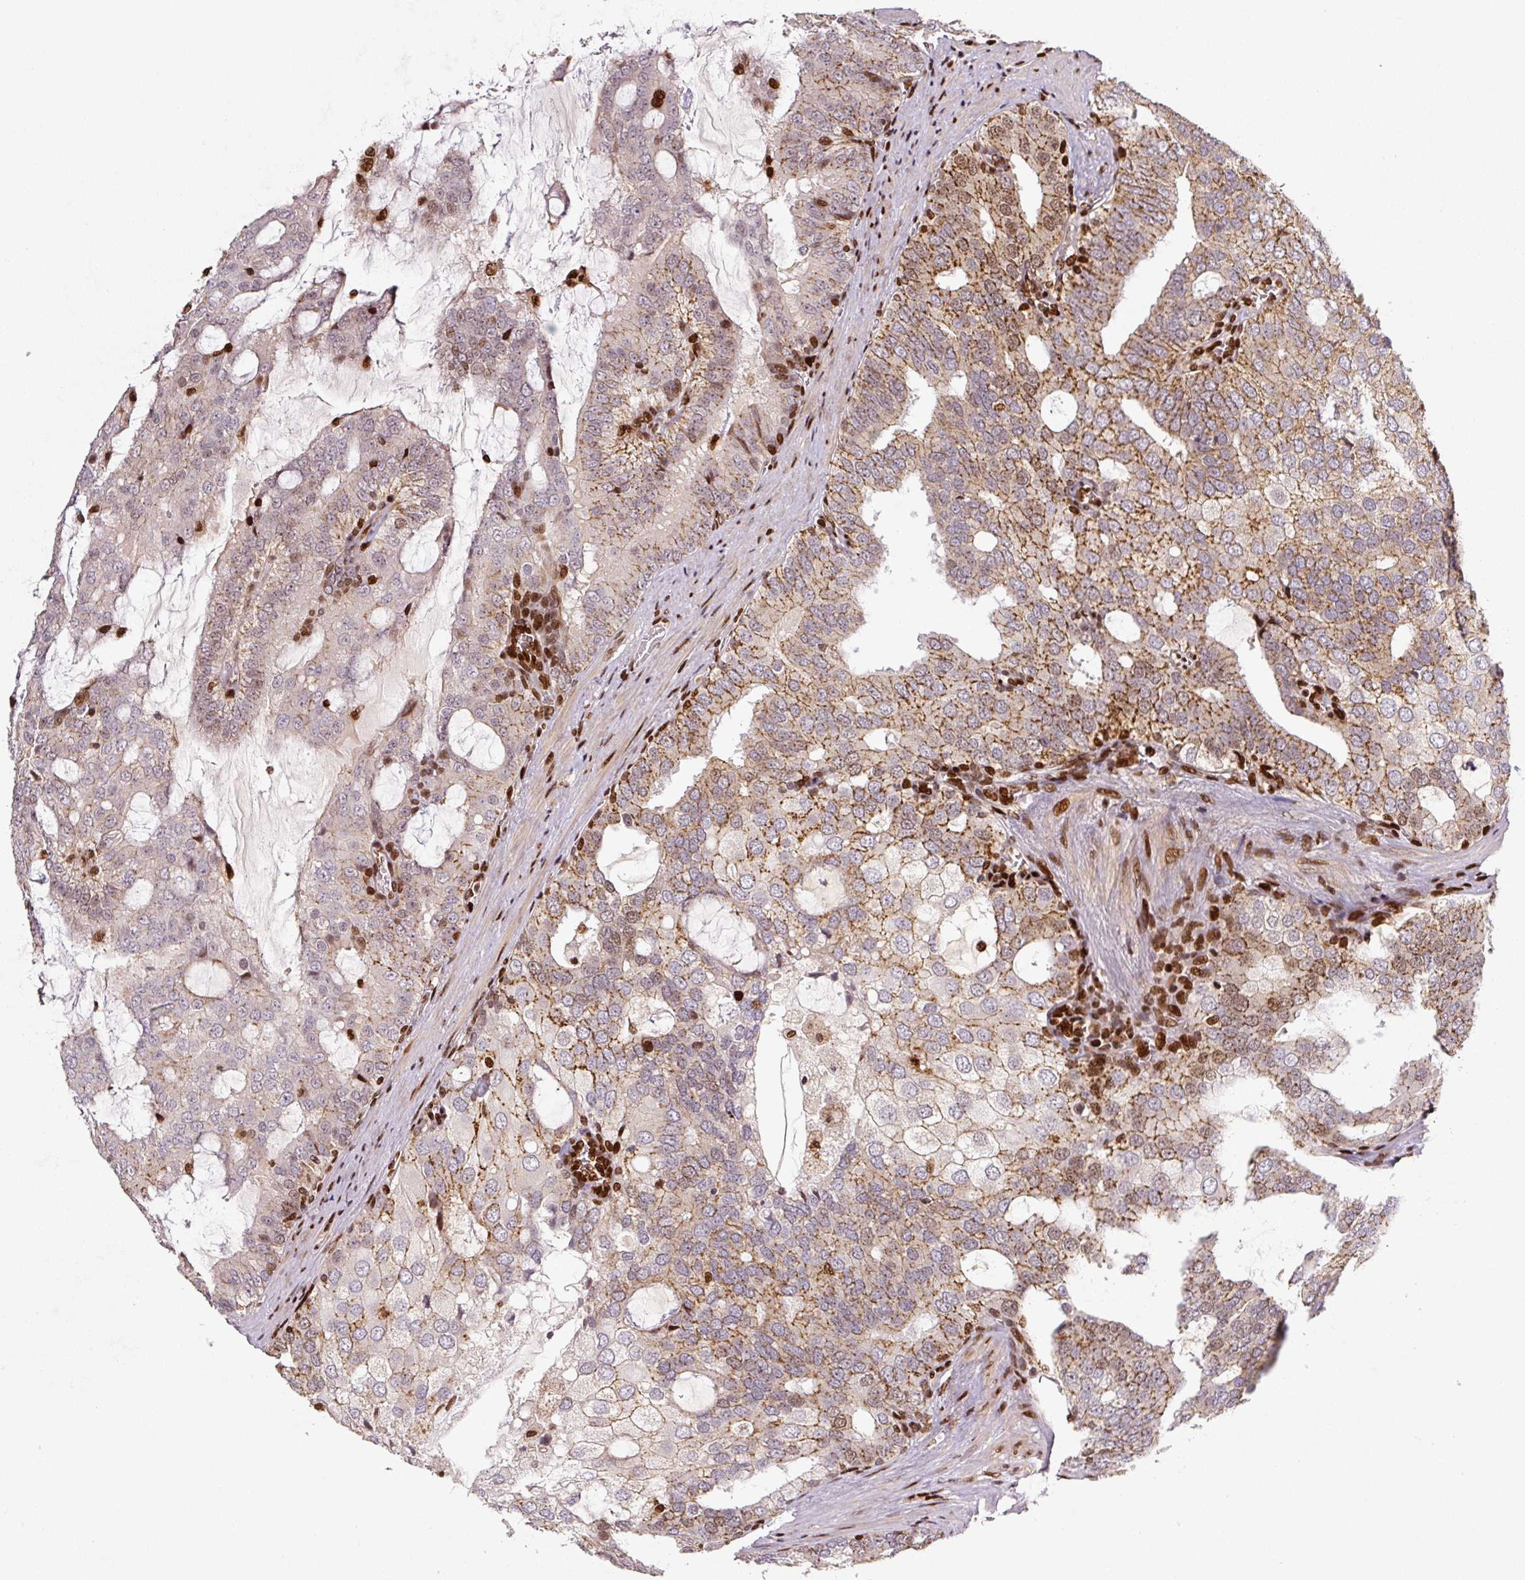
{"staining": {"intensity": "moderate", "quantity": ">75%", "location": "cytoplasmic/membranous,nuclear"}, "tissue": "prostate cancer", "cell_type": "Tumor cells", "image_type": "cancer", "snomed": [{"axis": "morphology", "description": "Adenocarcinoma, High grade"}, {"axis": "topography", "description": "Prostate"}], "caption": "A medium amount of moderate cytoplasmic/membranous and nuclear positivity is appreciated in approximately >75% of tumor cells in high-grade adenocarcinoma (prostate) tissue.", "gene": "PYDC2", "patient": {"sex": "male", "age": 55}}